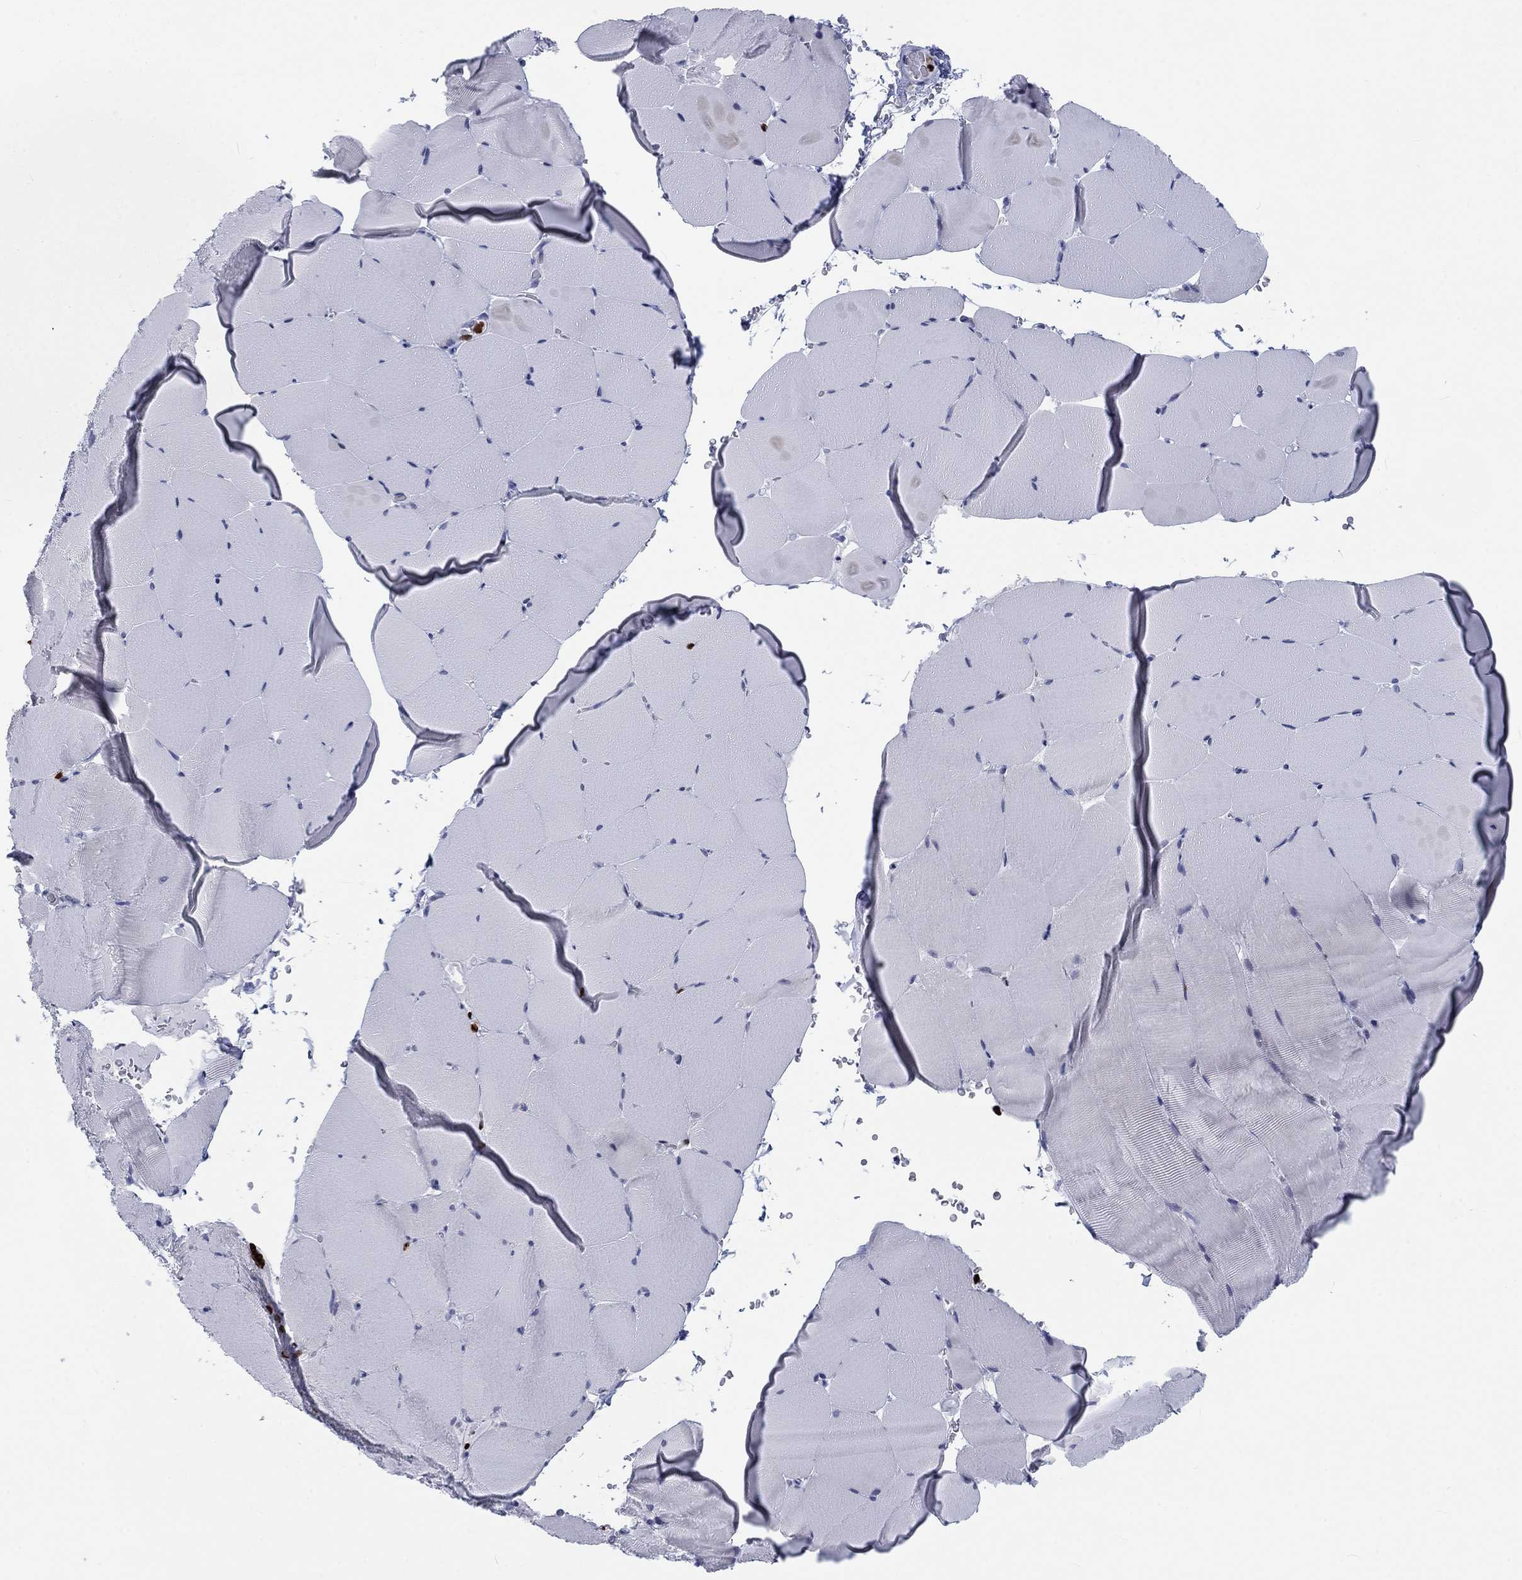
{"staining": {"intensity": "strong", "quantity": "<25%", "location": "nuclear"}, "tissue": "skeletal muscle", "cell_type": "Myocytes", "image_type": "normal", "snomed": [{"axis": "morphology", "description": "Normal tissue, NOS"}, {"axis": "topography", "description": "Skeletal muscle"}], "caption": "The immunohistochemical stain shows strong nuclear expression in myocytes of unremarkable skeletal muscle. Immunohistochemistry (ihc) stains the protein in brown and the nuclei are stained blue.", "gene": "H1", "patient": {"sex": "female", "age": 37}}